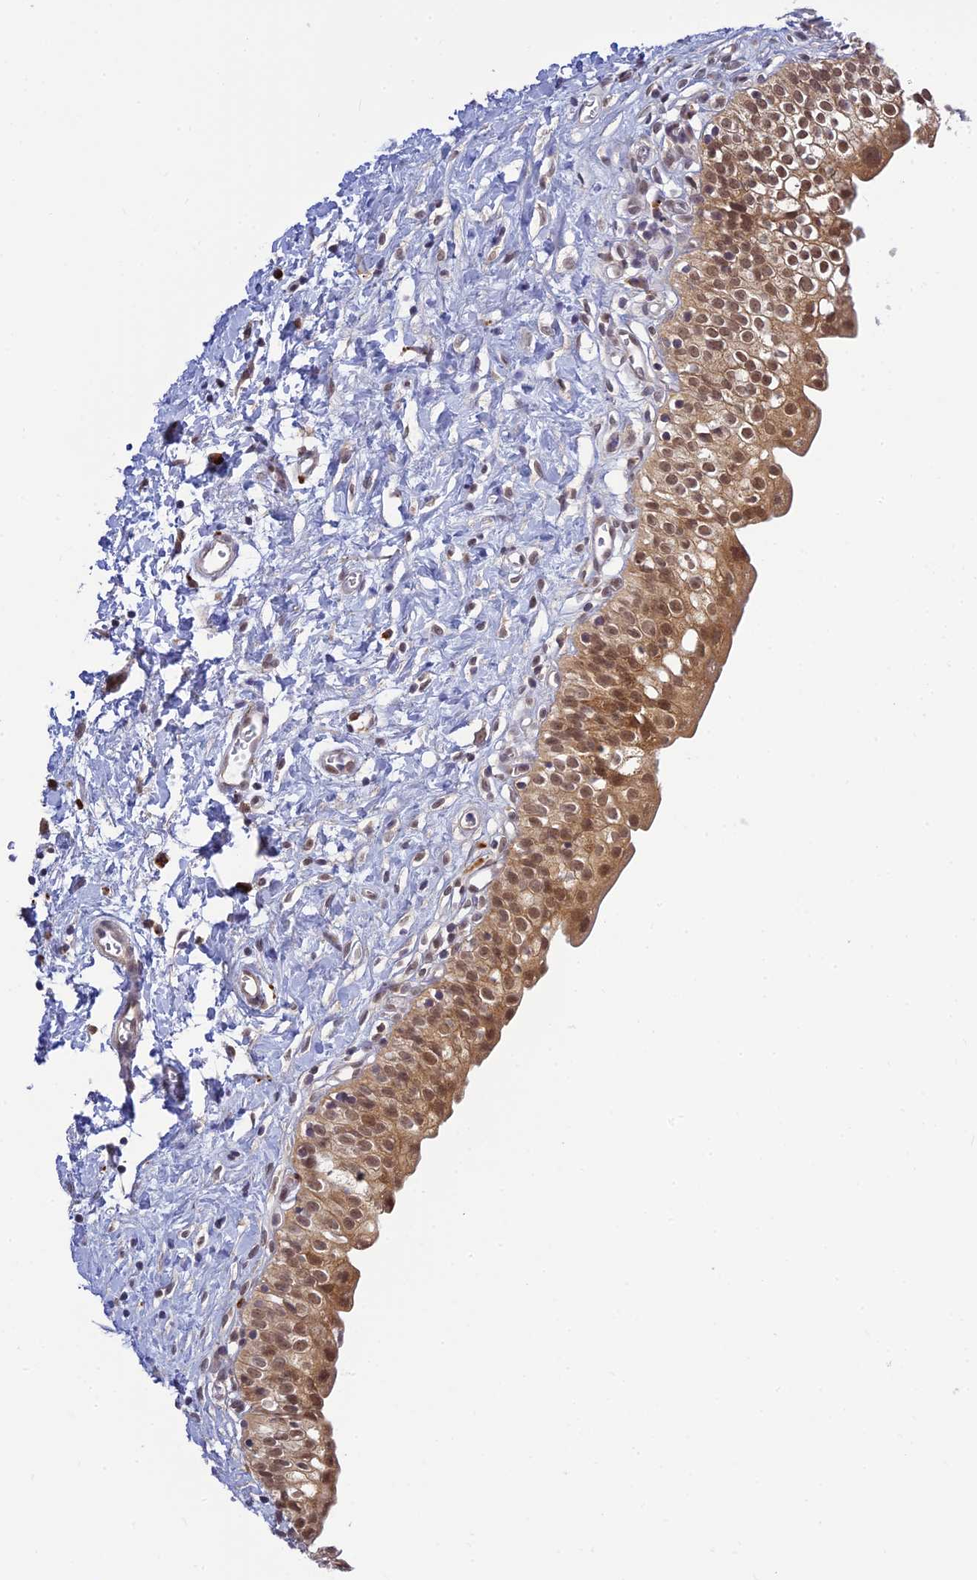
{"staining": {"intensity": "moderate", "quantity": ">75%", "location": "cytoplasmic/membranous,nuclear"}, "tissue": "urinary bladder", "cell_type": "Urothelial cells", "image_type": "normal", "snomed": [{"axis": "morphology", "description": "Normal tissue, NOS"}, {"axis": "topography", "description": "Urinary bladder"}], "caption": "Immunohistochemical staining of benign urinary bladder shows moderate cytoplasmic/membranous,nuclear protein staining in approximately >75% of urothelial cells.", "gene": "SKIC8", "patient": {"sex": "male", "age": 51}}